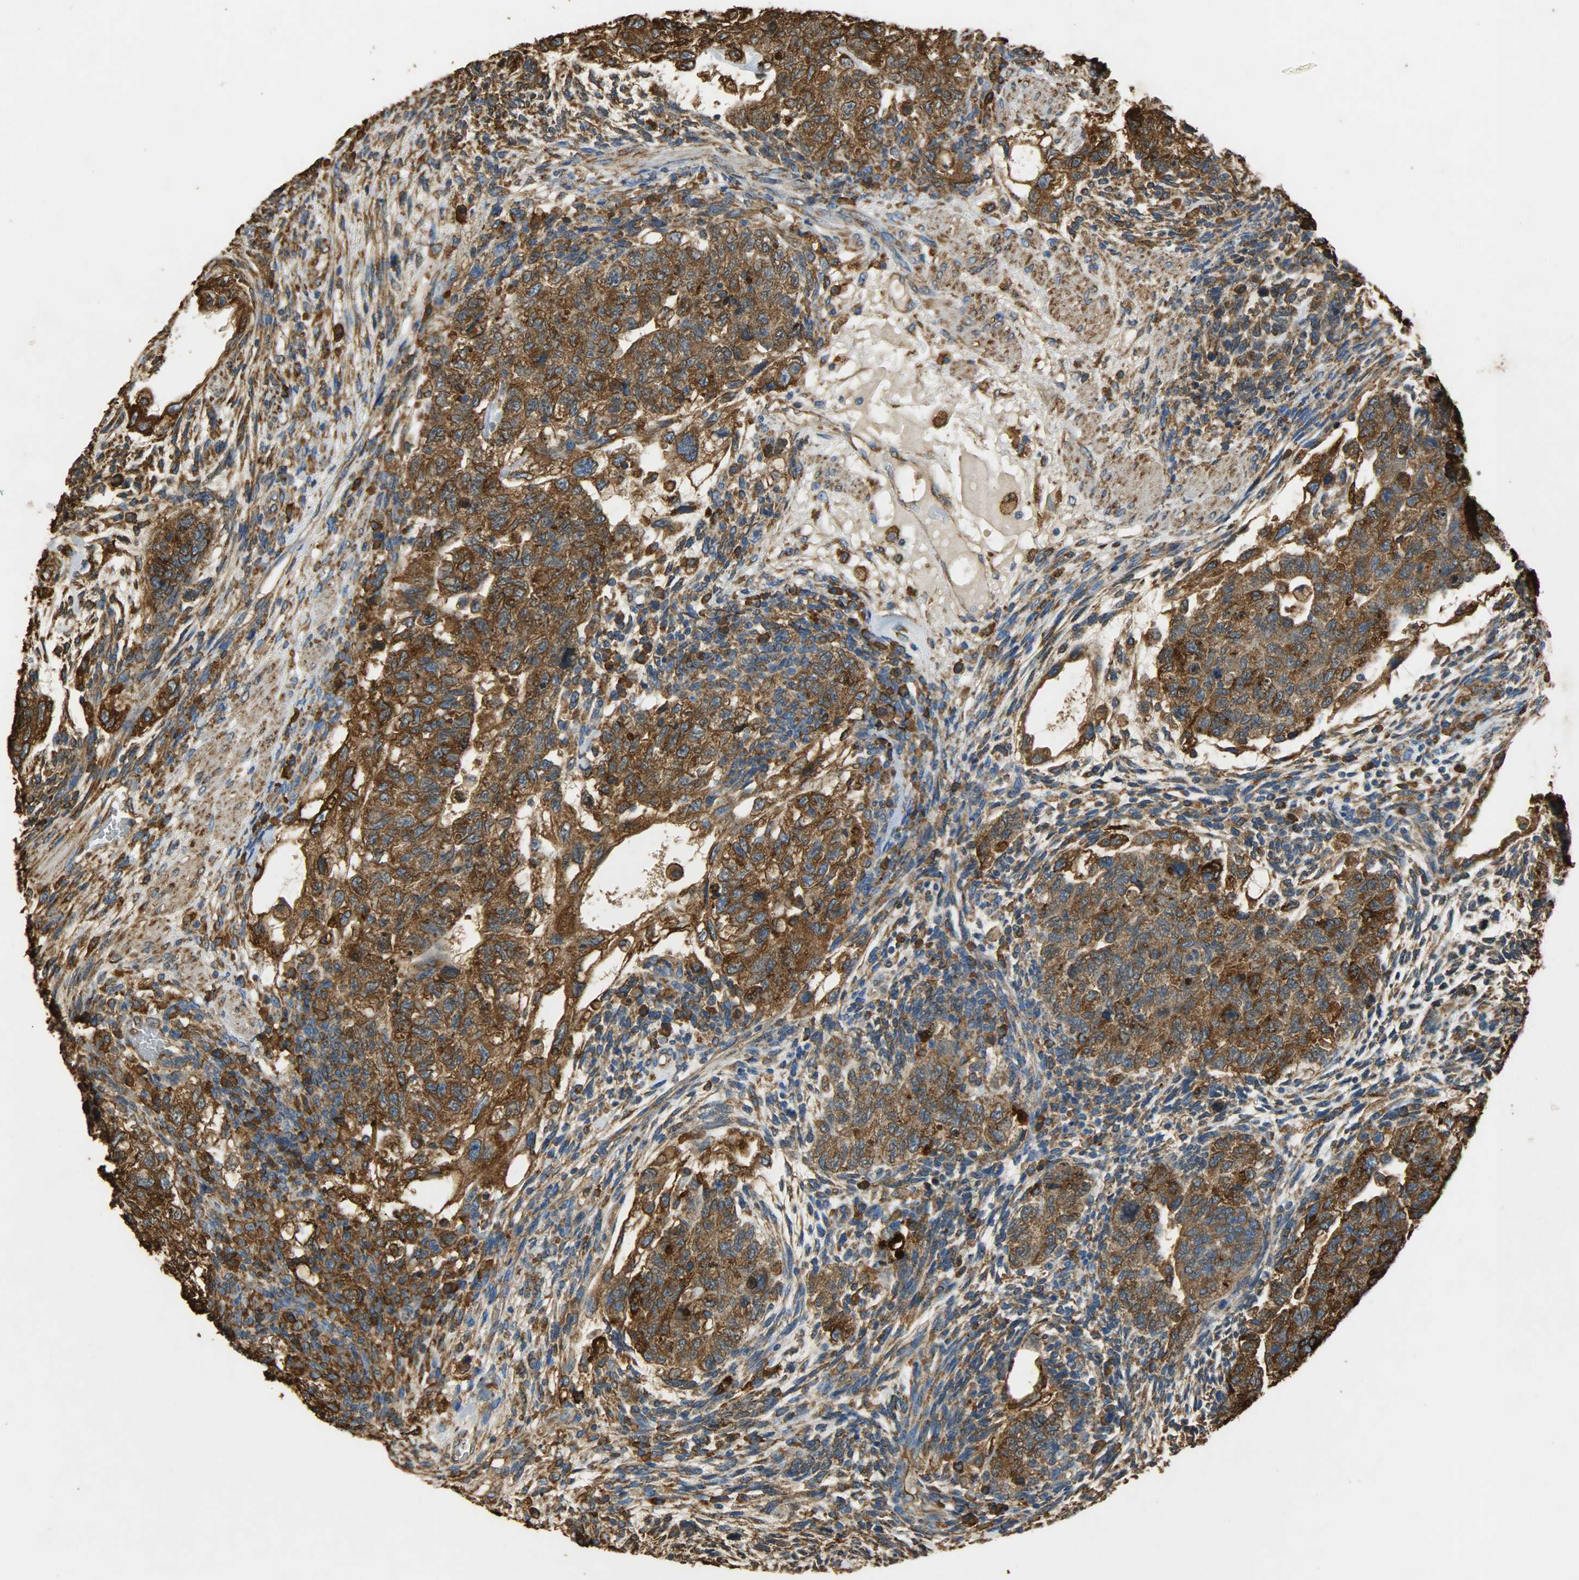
{"staining": {"intensity": "strong", "quantity": ">75%", "location": "cytoplasmic/membranous"}, "tissue": "testis cancer", "cell_type": "Tumor cells", "image_type": "cancer", "snomed": [{"axis": "morphology", "description": "Normal tissue, NOS"}, {"axis": "morphology", "description": "Carcinoma, Embryonal, NOS"}, {"axis": "topography", "description": "Testis"}], "caption": "IHC image of human embryonal carcinoma (testis) stained for a protein (brown), which reveals high levels of strong cytoplasmic/membranous staining in approximately >75% of tumor cells.", "gene": "HSP90B1", "patient": {"sex": "male", "age": 36}}